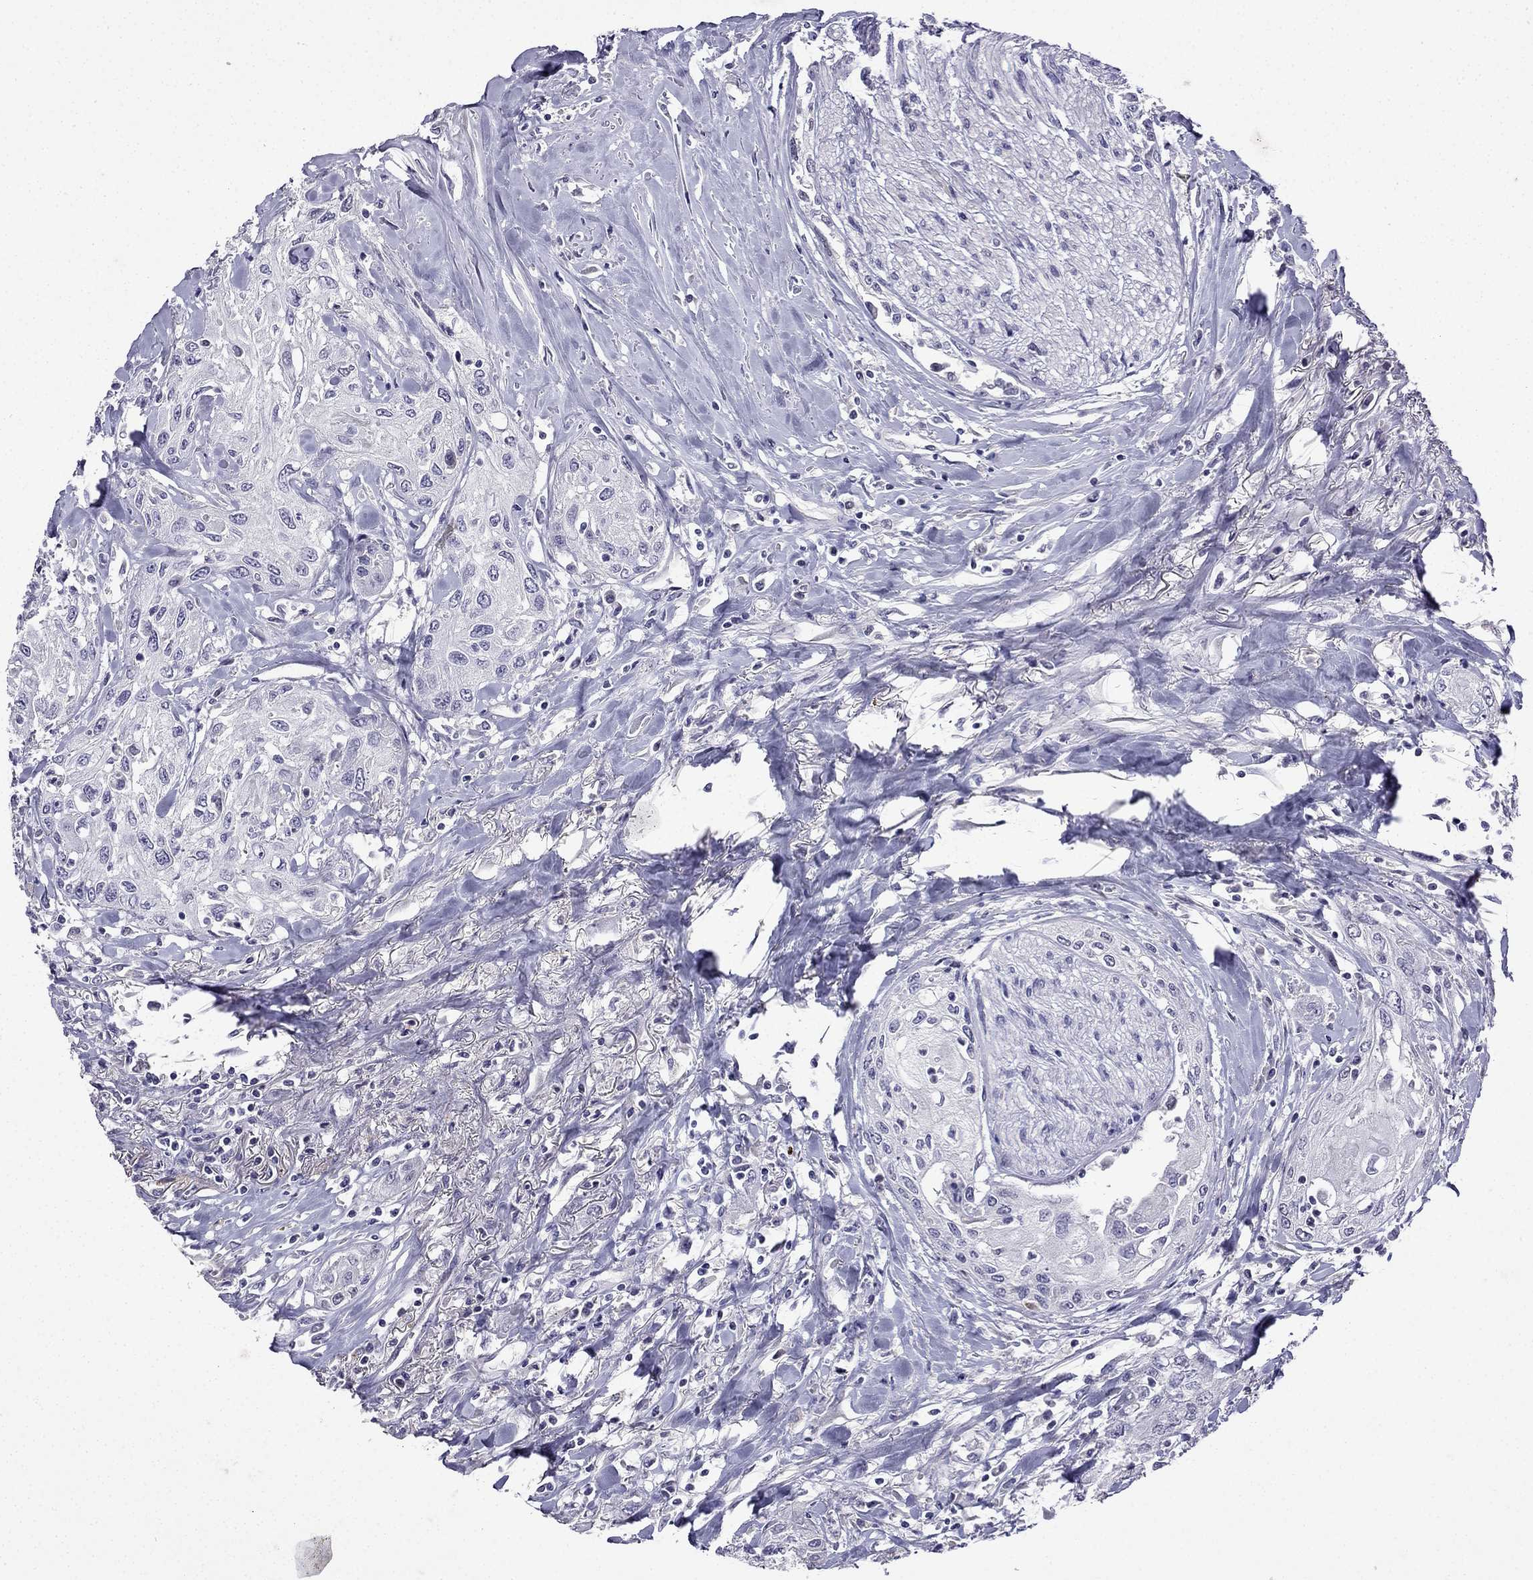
{"staining": {"intensity": "negative", "quantity": "none", "location": "none"}, "tissue": "head and neck cancer", "cell_type": "Tumor cells", "image_type": "cancer", "snomed": [{"axis": "morphology", "description": "Normal tissue, NOS"}, {"axis": "morphology", "description": "Squamous cell carcinoma, NOS"}, {"axis": "topography", "description": "Oral tissue"}, {"axis": "topography", "description": "Peripheral nerve tissue"}, {"axis": "topography", "description": "Head-Neck"}], "caption": "This histopathology image is of head and neck cancer (squamous cell carcinoma) stained with immunohistochemistry to label a protein in brown with the nuclei are counter-stained blue. There is no positivity in tumor cells.", "gene": "UHRF1", "patient": {"sex": "female", "age": 59}}